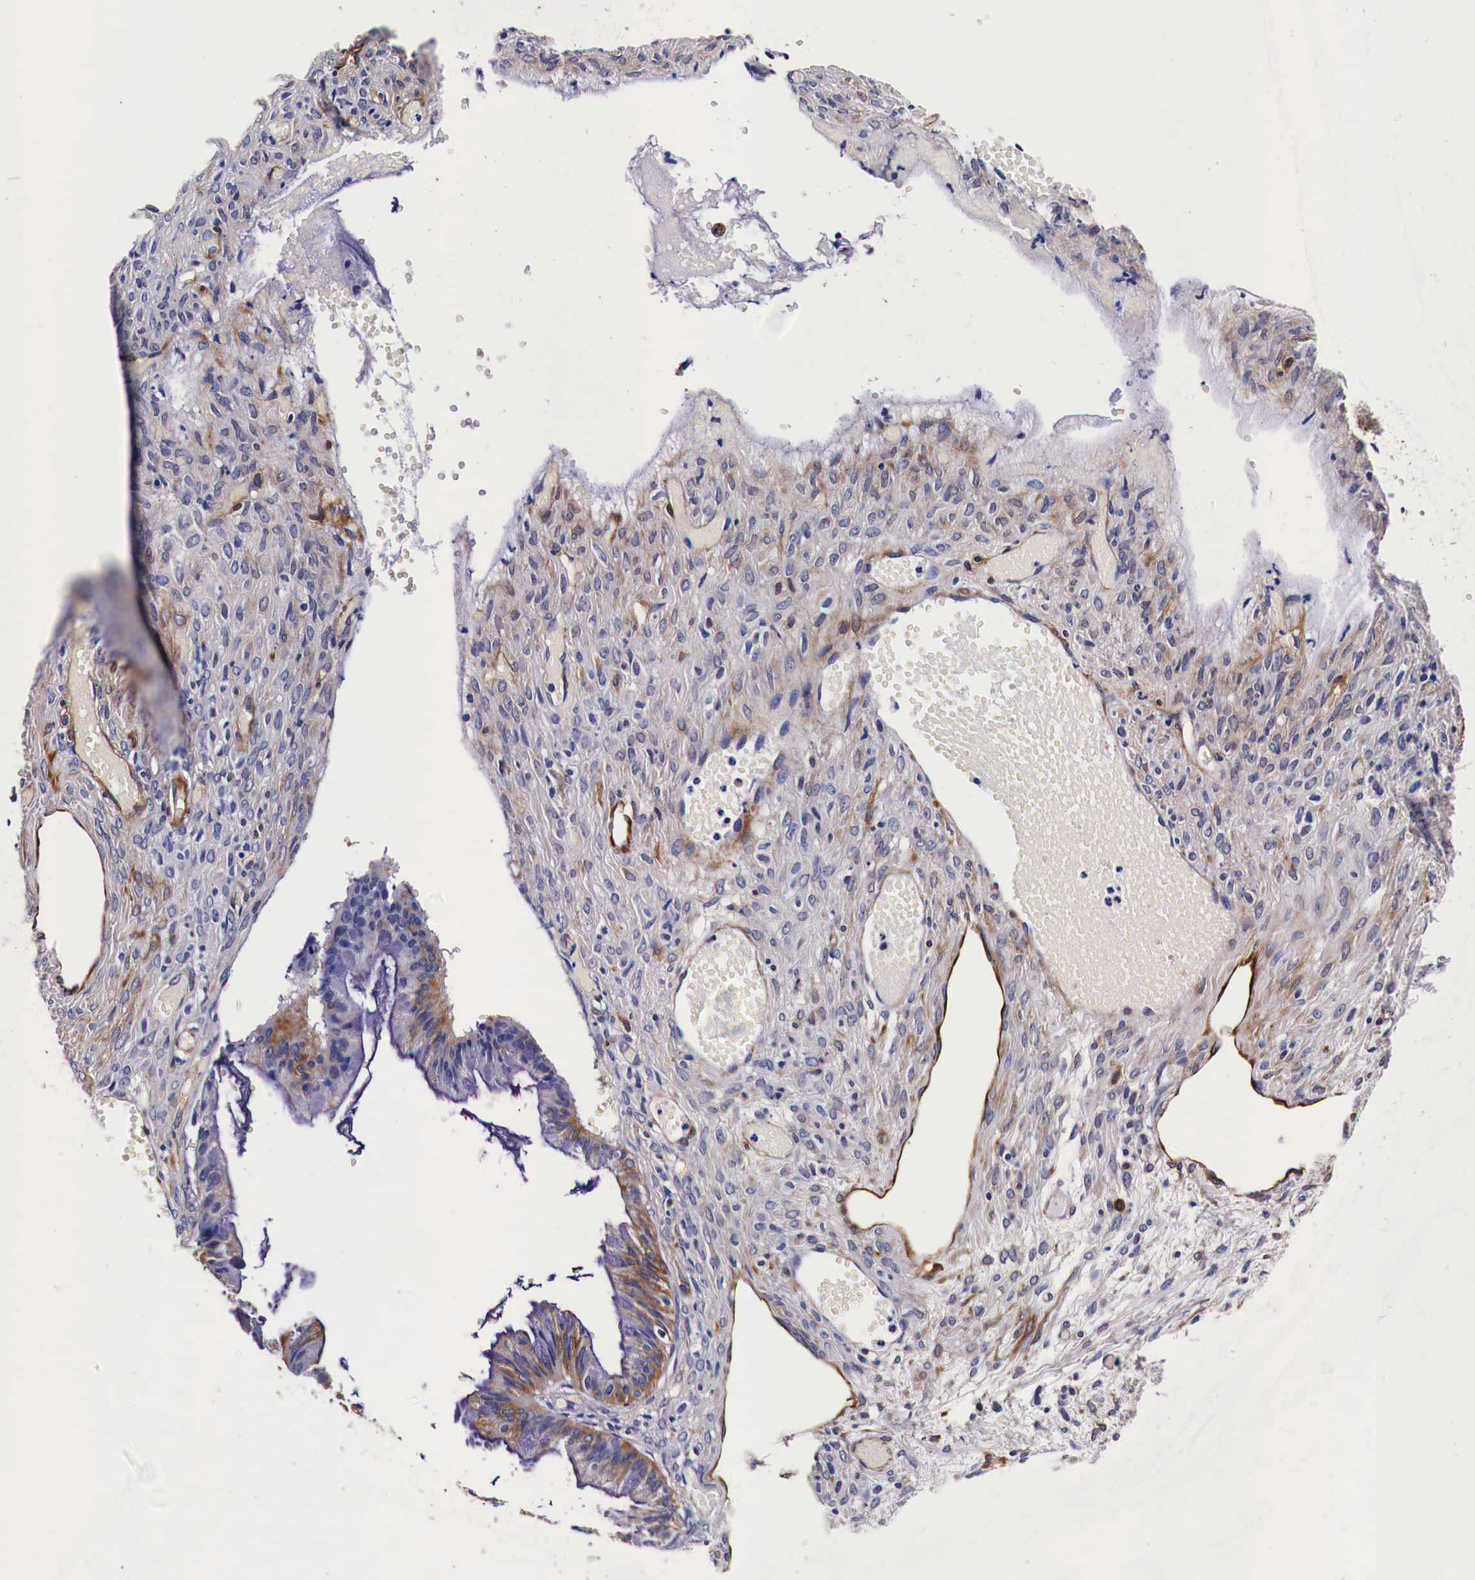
{"staining": {"intensity": "moderate", "quantity": "<25%", "location": "cytoplasmic/membranous"}, "tissue": "ovarian cancer", "cell_type": "Tumor cells", "image_type": "cancer", "snomed": [{"axis": "morphology", "description": "Cystadenocarcinoma, mucinous, NOS"}, {"axis": "topography", "description": "Ovary"}], "caption": "Tumor cells reveal moderate cytoplasmic/membranous positivity in about <25% of cells in ovarian cancer (mucinous cystadenocarcinoma).", "gene": "HSPB1", "patient": {"sex": "female", "age": 57}}